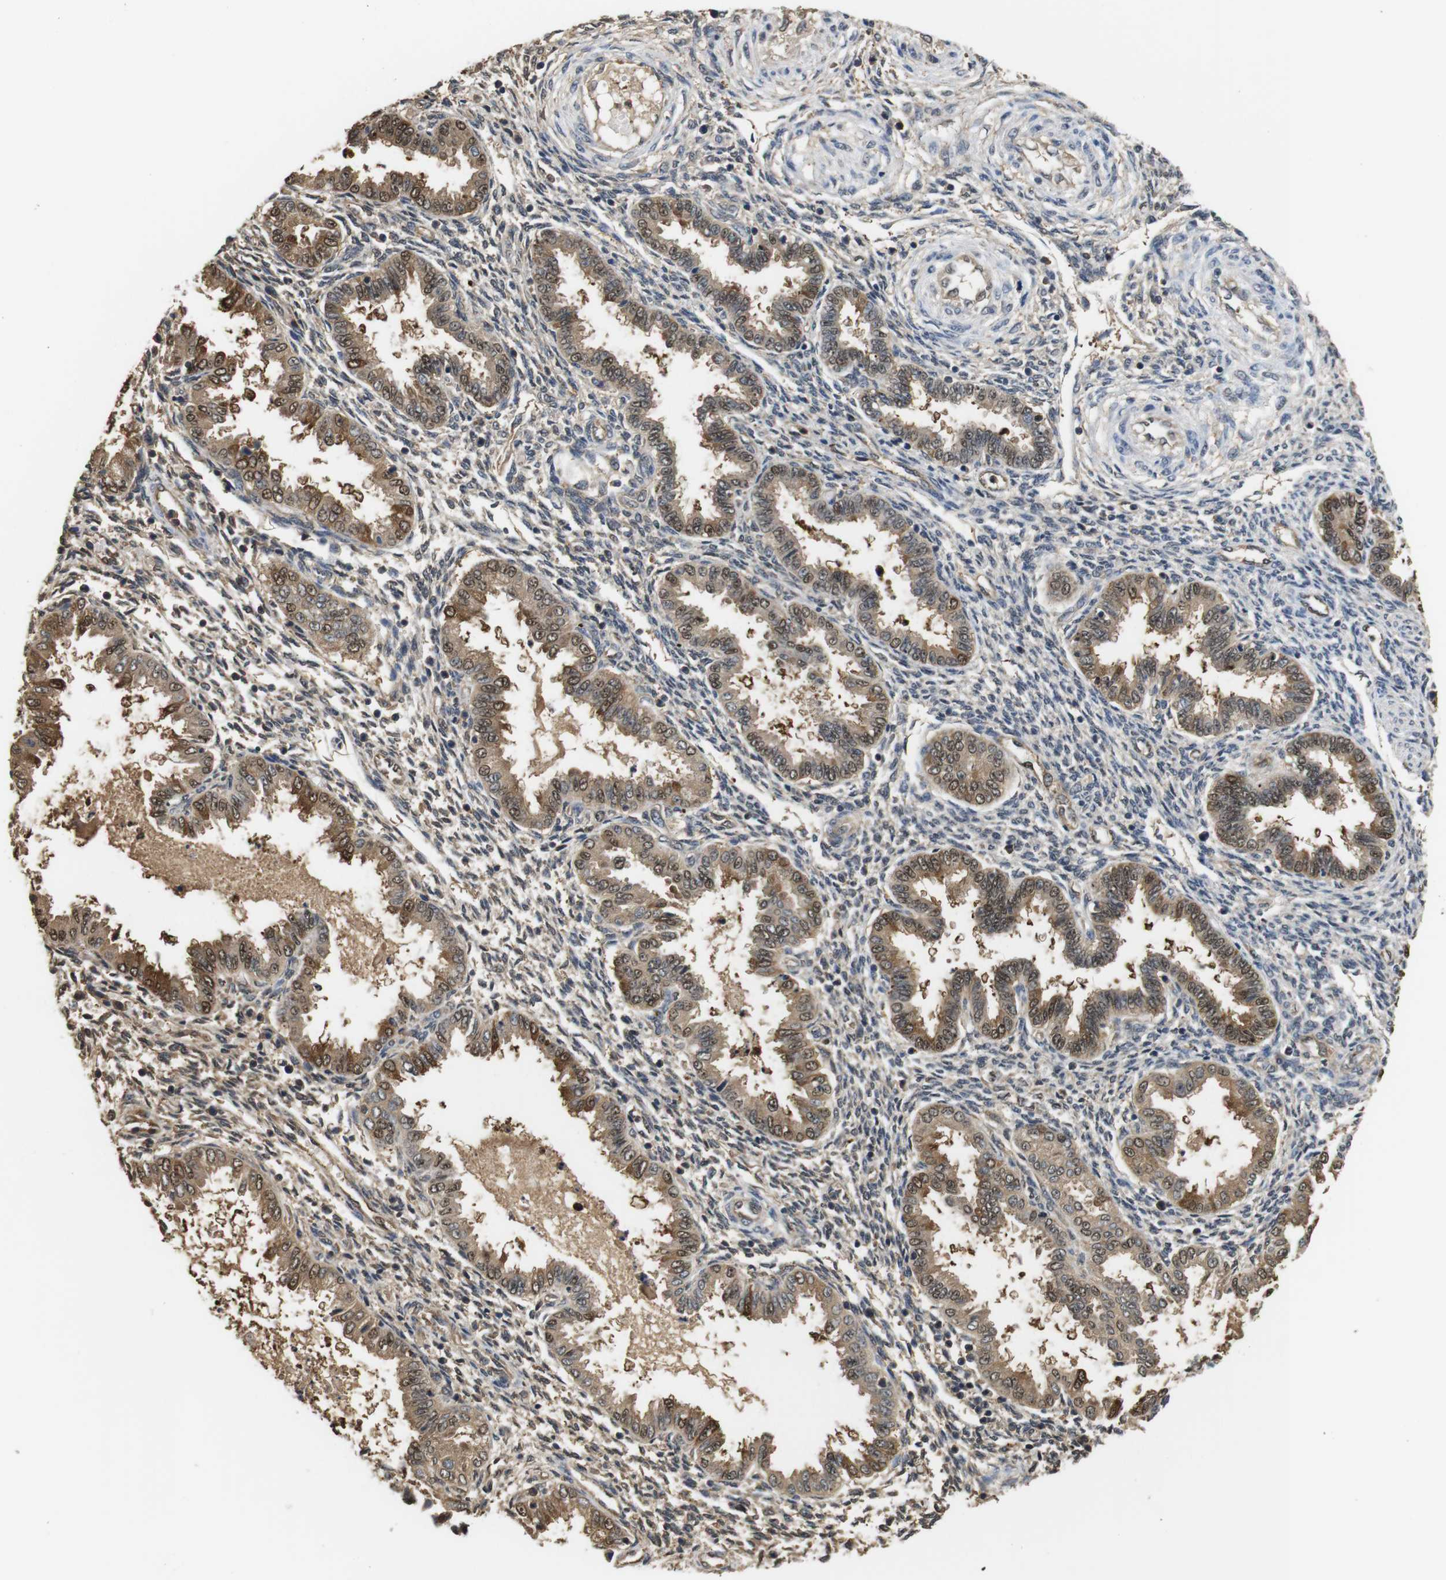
{"staining": {"intensity": "weak", "quantity": "<25%", "location": "cytoplasmic/membranous"}, "tissue": "endometrium", "cell_type": "Cells in endometrial stroma", "image_type": "normal", "snomed": [{"axis": "morphology", "description": "Normal tissue, NOS"}, {"axis": "topography", "description": "Endometrium"}], "caption": "Immunohistochemistry photomicrograph of unremarkable endometrium stained for a protein (brown), which exhibits no staining in cells in endometrial stroma. (DAB (3,3'-diaminobenzidine) IHC with hematoxylin counter stain).", "gene": "LDHA", "patient": {"sex": "female", "age": 33}}